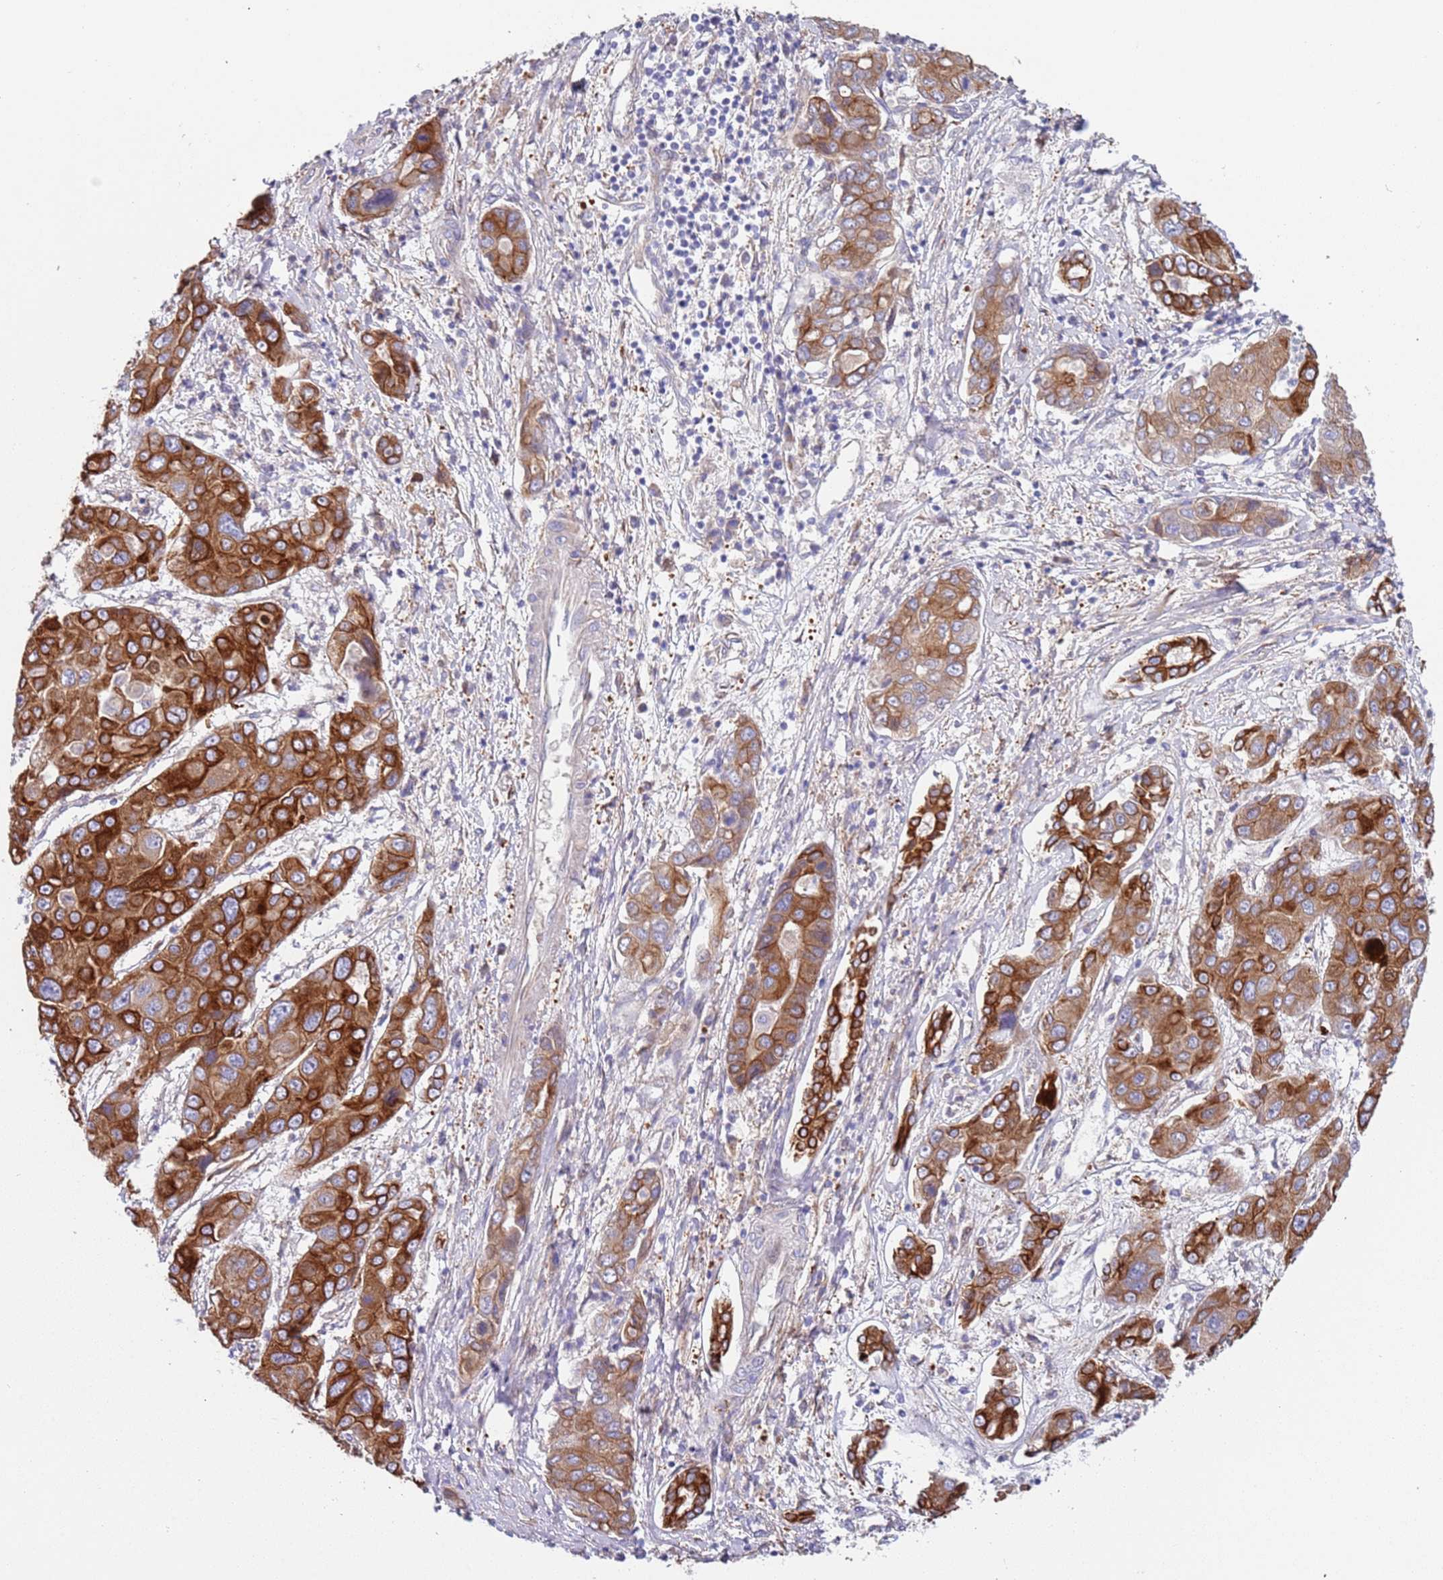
{"staining": {"intensity": "strong", "quantity": ">75%", "location": "cytoplasmic/membranous"}, "tissue": "liver cancer", "cell_type": "Tumor cells", "image_type": "cancer", "snomed": [{"axis": "morphology", "description": "Cholangiocarcinoma"}, {"axis": "topography", "description": "Liver"}], "caption": "IHC of human liver cancer demonstrates high levels of strong cytoplasmic/membranous positivity in about >75% of tumor cells. The protein is shown in brown color, while the nuclei are stained blue.", "gene": "LAMB4", "patient": {"sex": "male", "age": 67}}